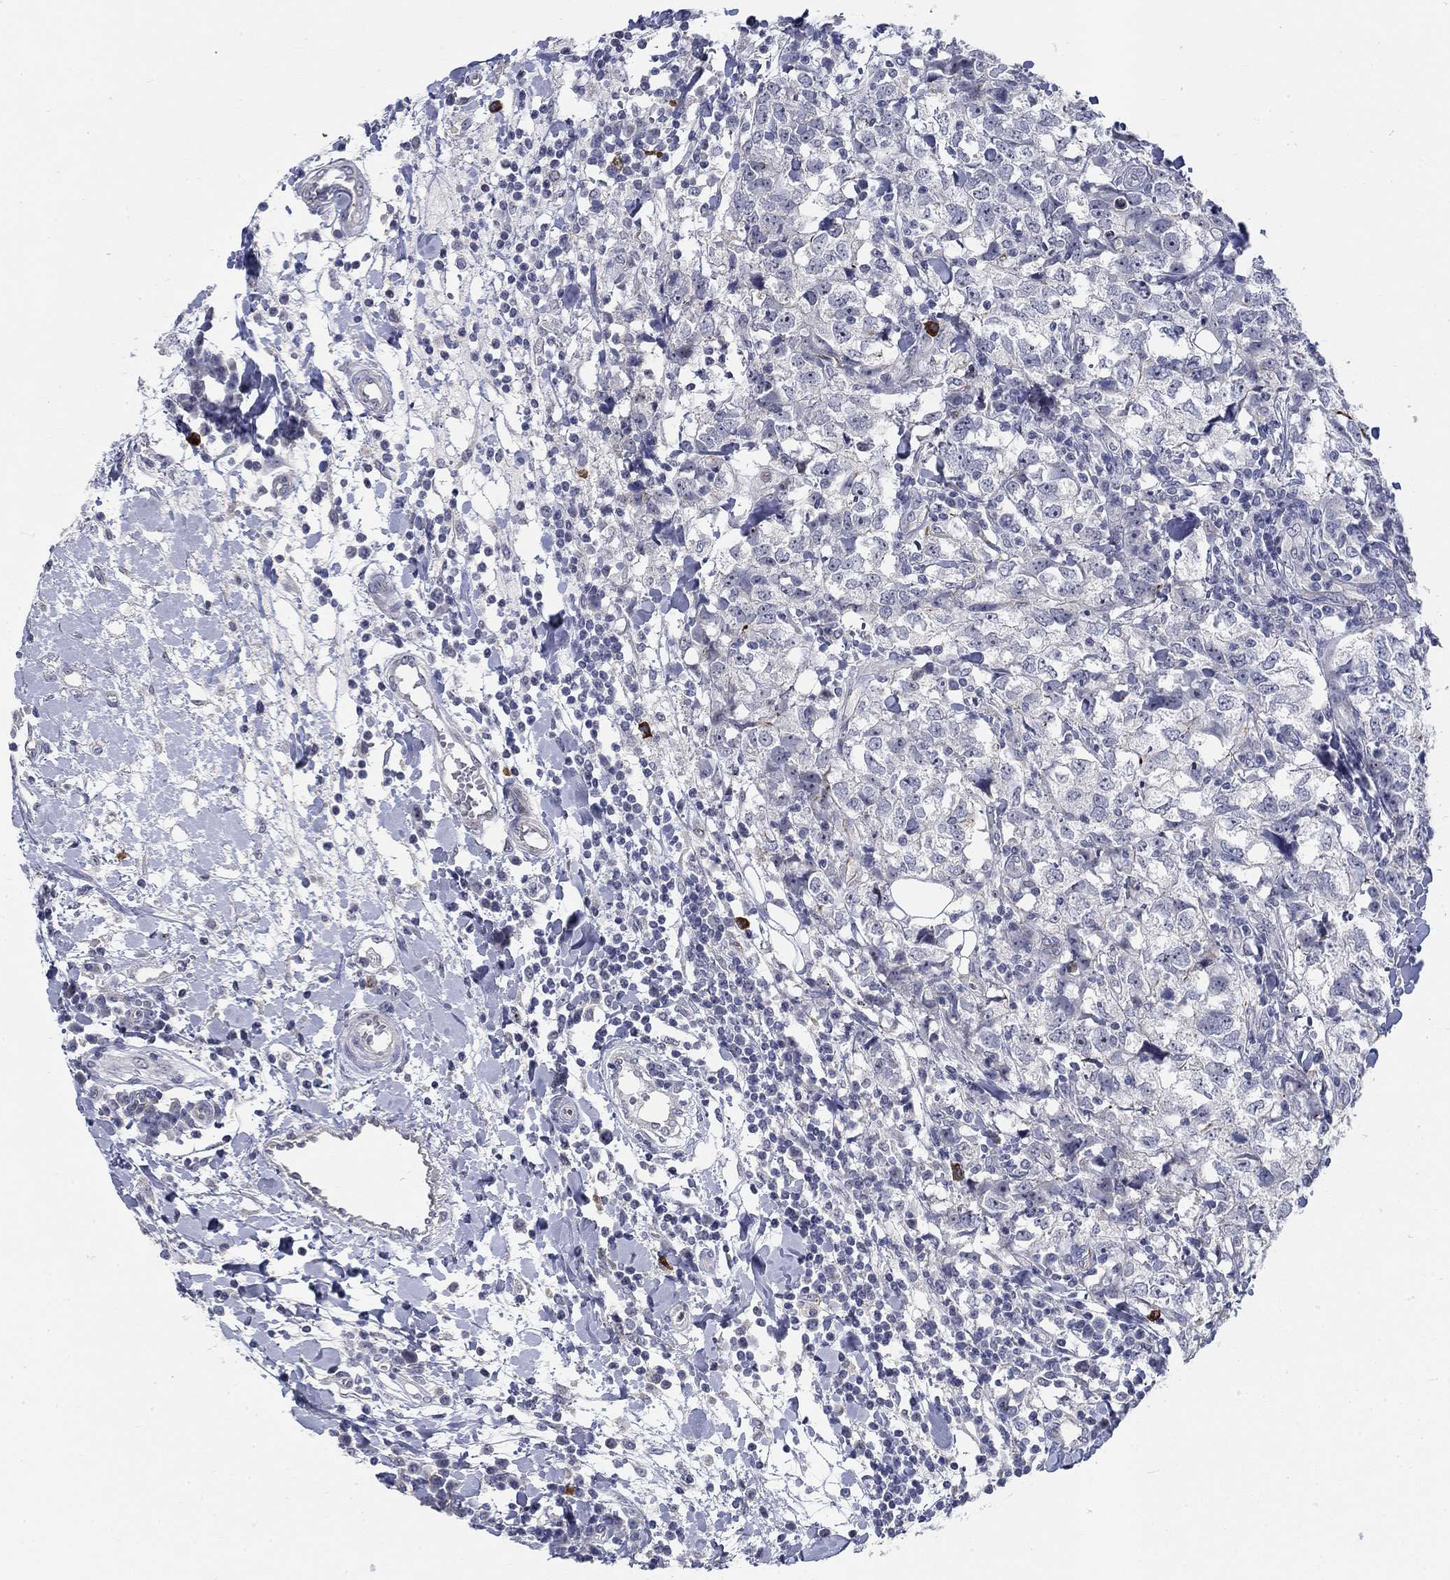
{"staining": {"intensity": "strong", "quantity": "<25%", "location": "cytoplasmic/membranous,nuclear"}, "tissue": "breast cancer", "cell_type": "Tumor cells", "image_type": "cancer", "snomed": [{"axis": "morphology", "description": "Duct carcinoma"}, {"axis": "topography", "description": "Breast"}], "caption": "Breast invasive ductal carcinoma tissue exhibits strong cytoplasmic/membranous and nuclear expression in about <25% of tumor cells, visualized by immunohistochemistry.", "gene": "SMIM18", "patient": {"sex": "female", "age": 30}}